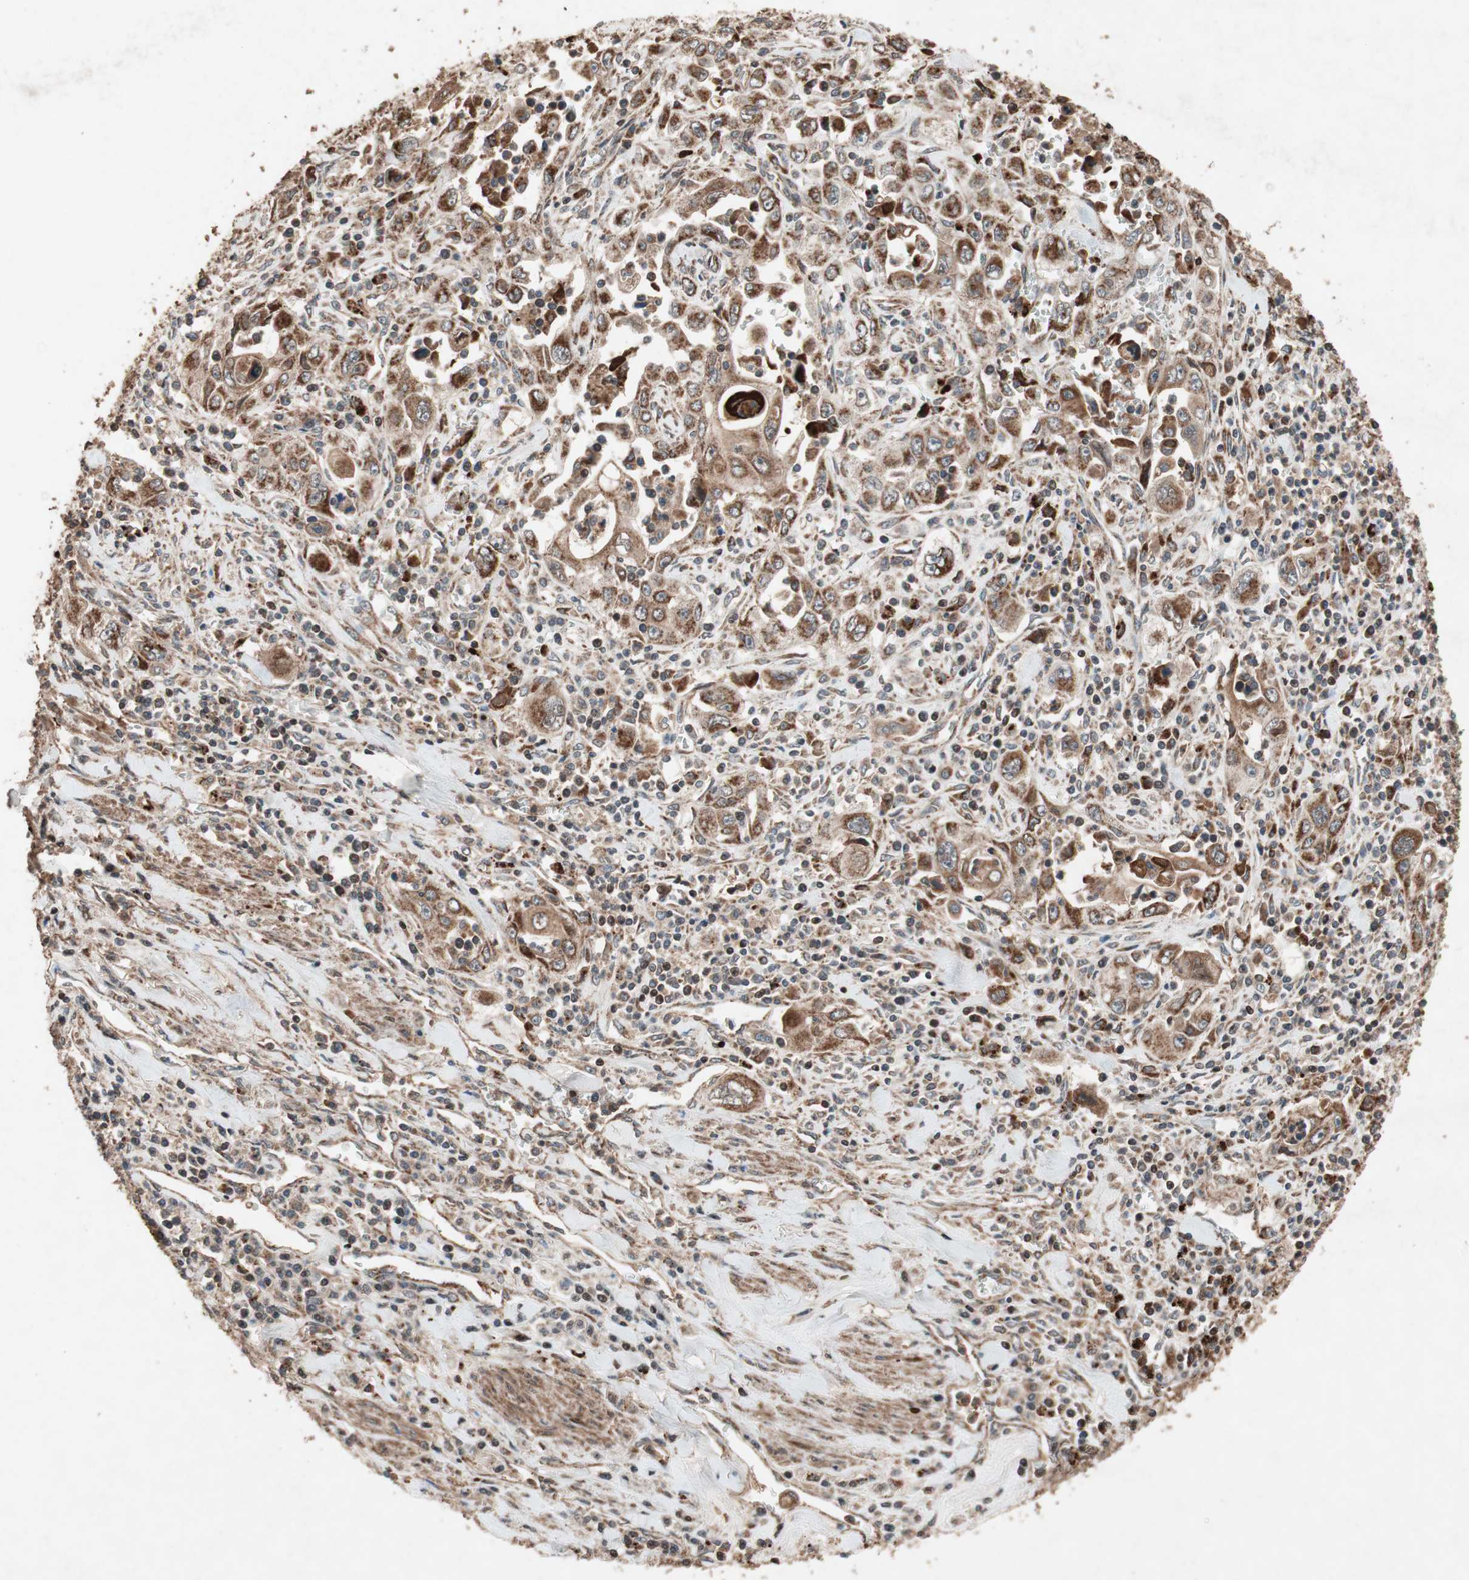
{"staining": {"intensity": "moderate", "quantity": ">75%", "location": "cytoplasmic/membranous"}, "tissue": "pancreatic cancer", "cell_type": "Tumor cells", "image_type": "cancer", "snomed": [{"axis": "morphology", "description": "Adenocarcinoma, NOS"}, {"axis": "topography", "description": "Pancreas"}], "caption": "A brown stain shows moderate cytoplasmic/membranous staining of a protein in human pancreatic cancer (adenocarcinoma) tumor cells. The staining was performed using DAB (3,3'-diaminobenzidine) to visualize the protein expression in brown, while the nuclei were stained in blue with hematoxylin (Magnification: 20x).", "gene": "RAB1A", "patient": {"sex": "male", "age": 70}}